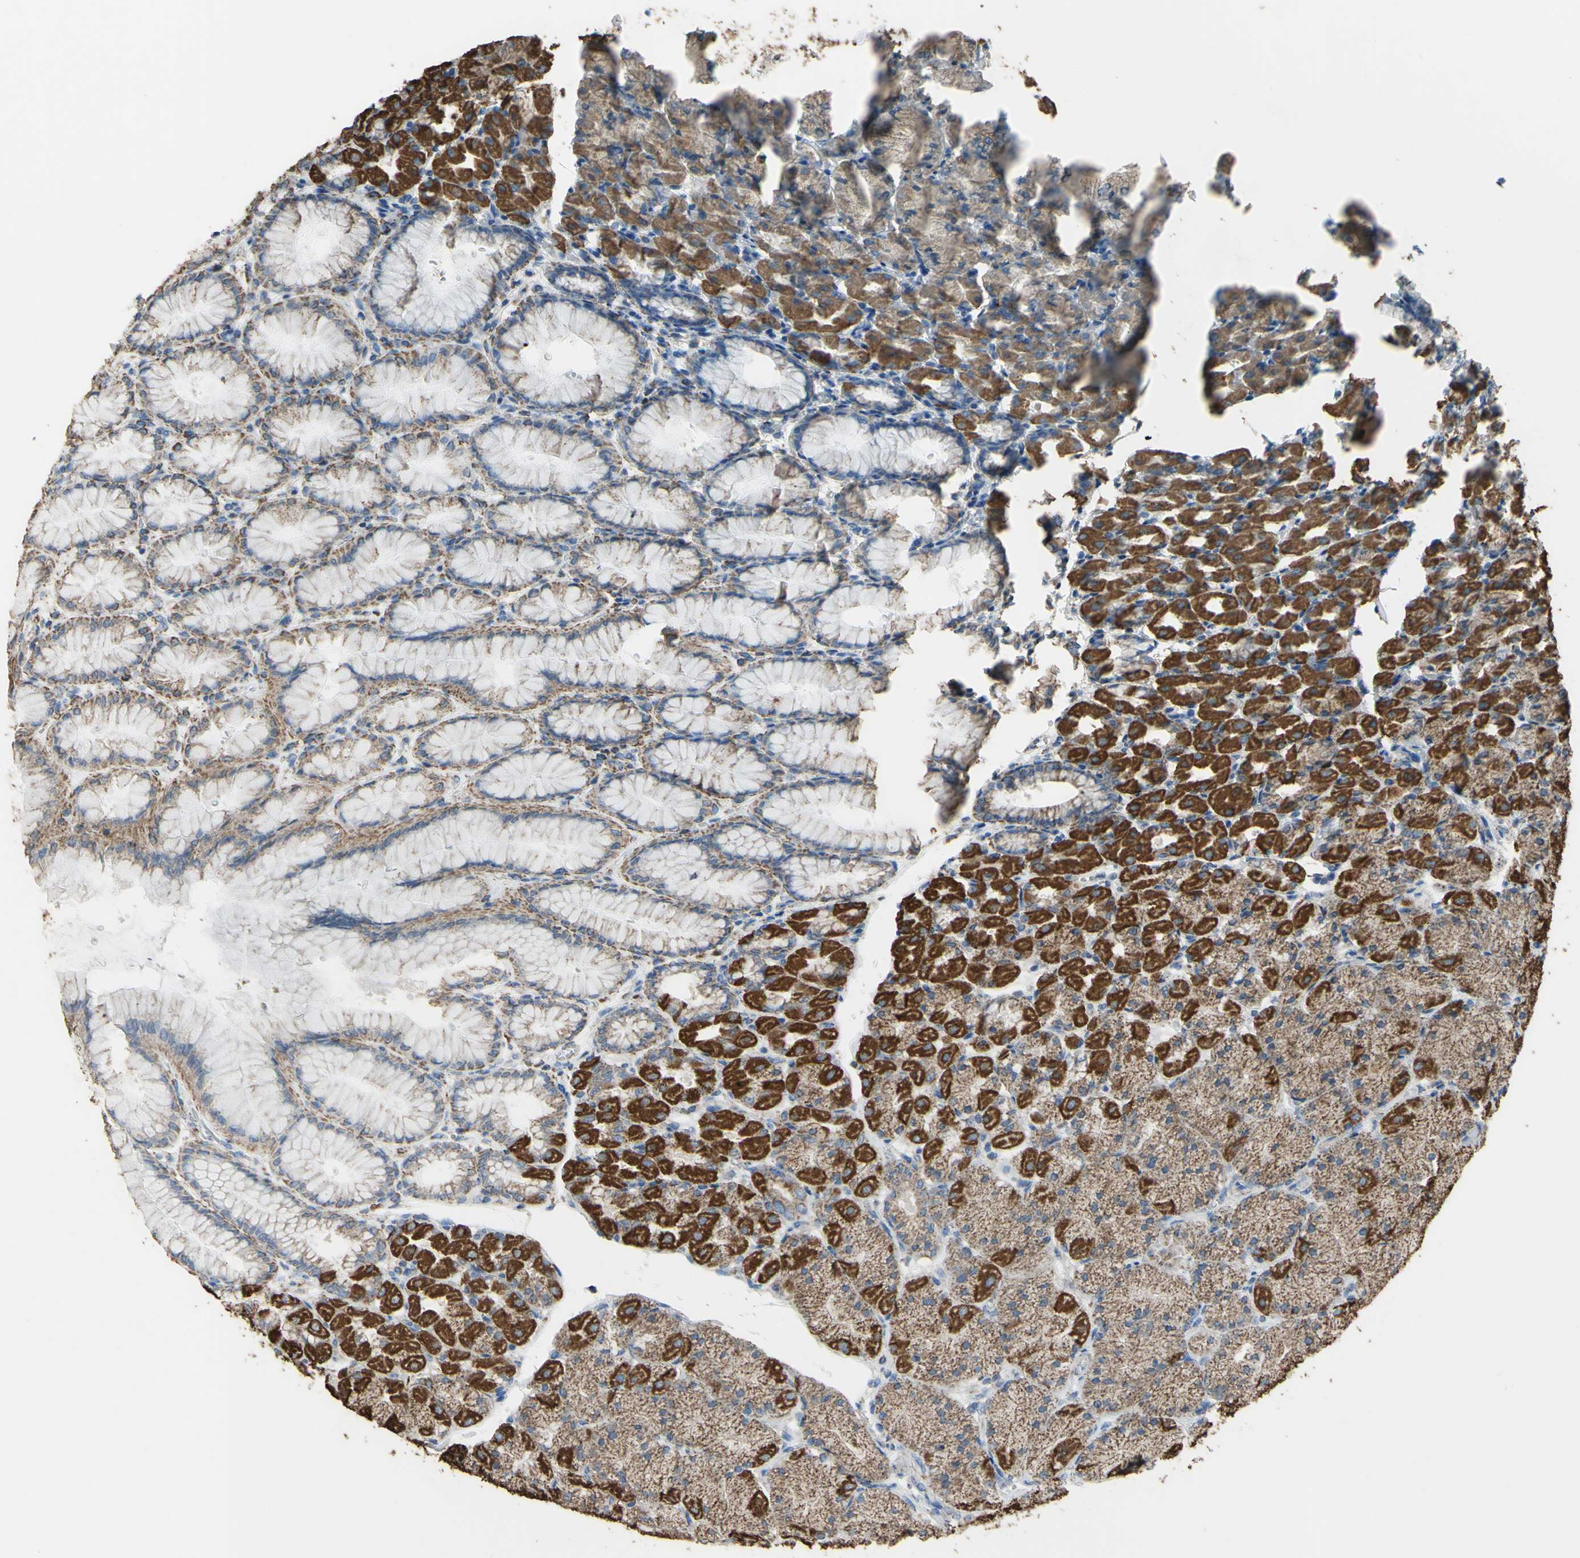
{"staining": {"intensity": "moderate", "quantity": ">75%", "location": "cytoplasmic/membranous"}, "tissue": "stomach", "cell_type": "Glandular cells", "image_type": "normal", "snomed": [{"axis": "morphology", "description": "Normal tissue, NOS"}, {"axis": "topography", "description": "Stomach, upper"}], "caption": "Protein expression by immunohistochemistry (IHC) shows moderate cytoplasmic/membranous positivity in approximately >75% of glandular cells in benign stomach. Using DAB (3,3'-diaminobenzidine) (brown) and hematoxylin (blue) stains, captured at high magnification using brightfield microscopy.", "gene": "CMKLR2", "patient": {"sex": "female", "age": 56}}